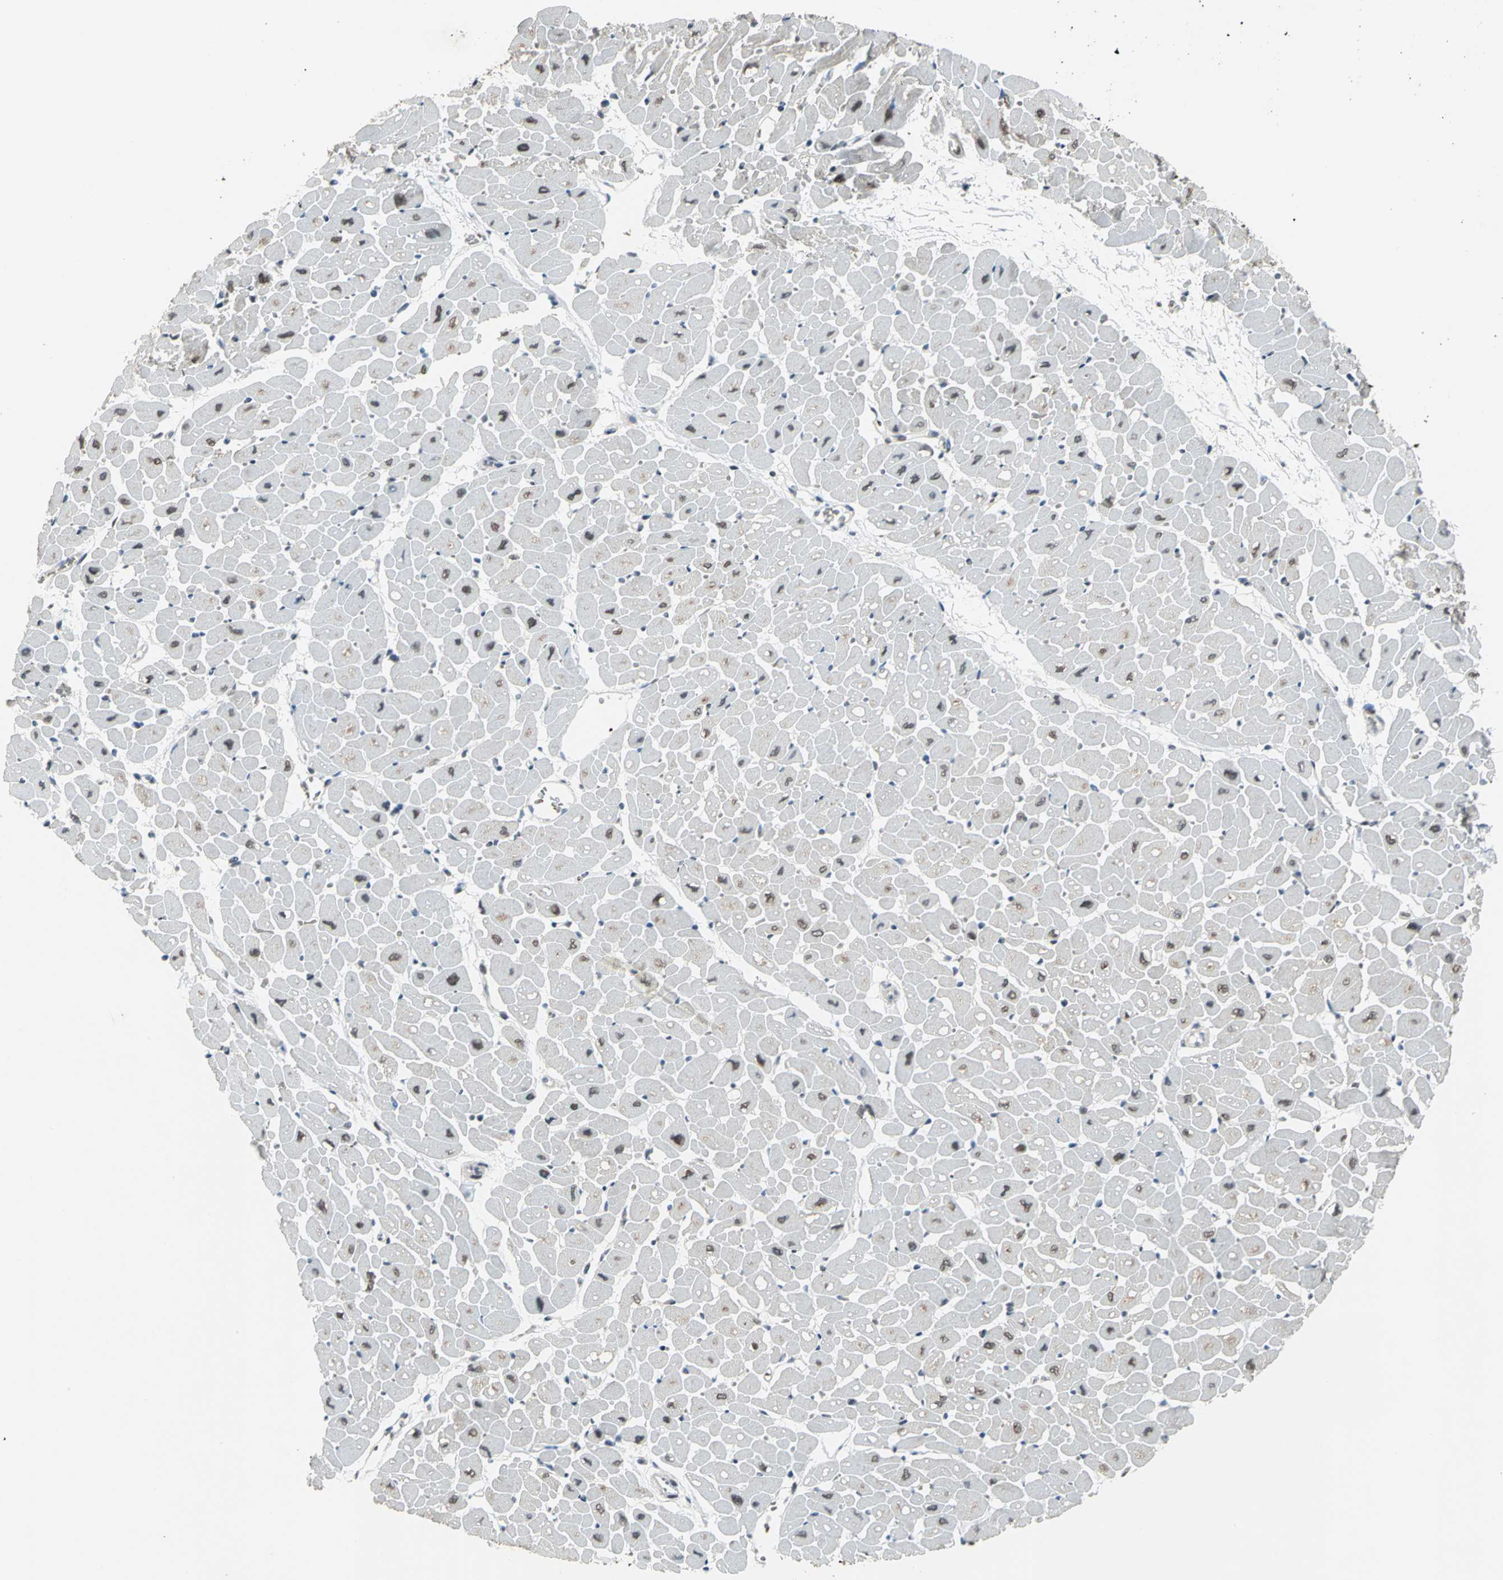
{"staining": {"intensity": "weak", "quantity": "<25%", "location": "nuclear"}, "tissue": "heart muscle", "cell_type": "Cardiomyocytes", "image_type": "normal", "snomed": [{"axis": "morphology", "description": "Normal tissue, NOS"}, {"axis": "topography", "description": "Heart"}], "caption": "Histopathology image shows no protein expression in cardiomyocytes of unremarkable heart muscle.", "gene": "GLI3", "patient": {"sex": "male", "age": 45}}